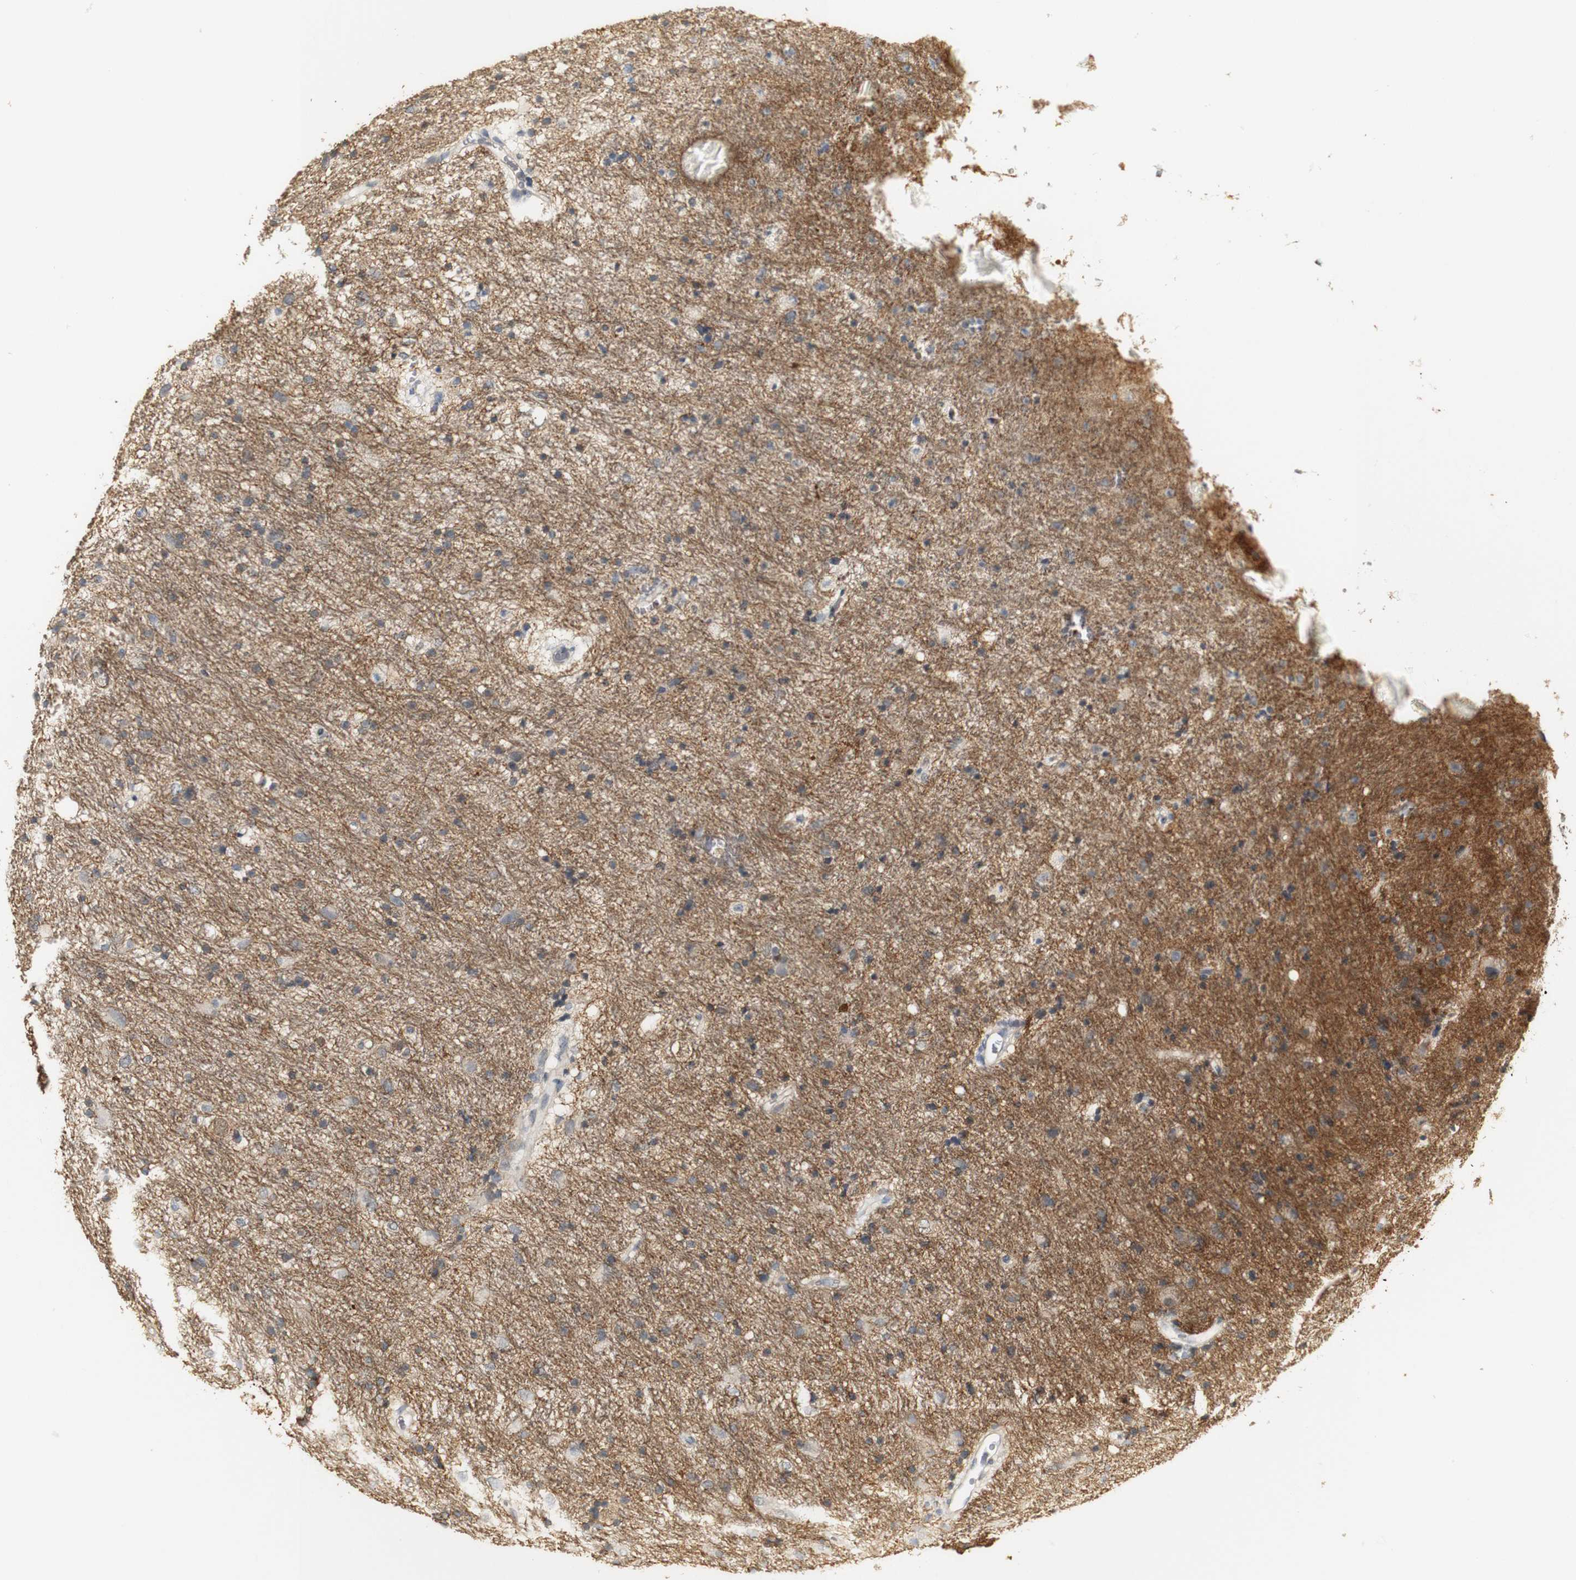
{"staining": {"intensity": "weak", "quantity": "<25%", "location": "cytoplasmic/membranous"}, "tissue": "glioma", "cell_type": "Tumor cells", "image_type": "cancer", "snomed": [{"axis": "morphology", "description": "Glioma, malignant, Low grade"}, {"axis": "topography", "description": "Brain"}], "caption": "Glioma was stained to show a protein in brown. There is no significant positivity in tumor cells.", "gene": "SYT7", "patient": {"sex": "male", "age": 77}}